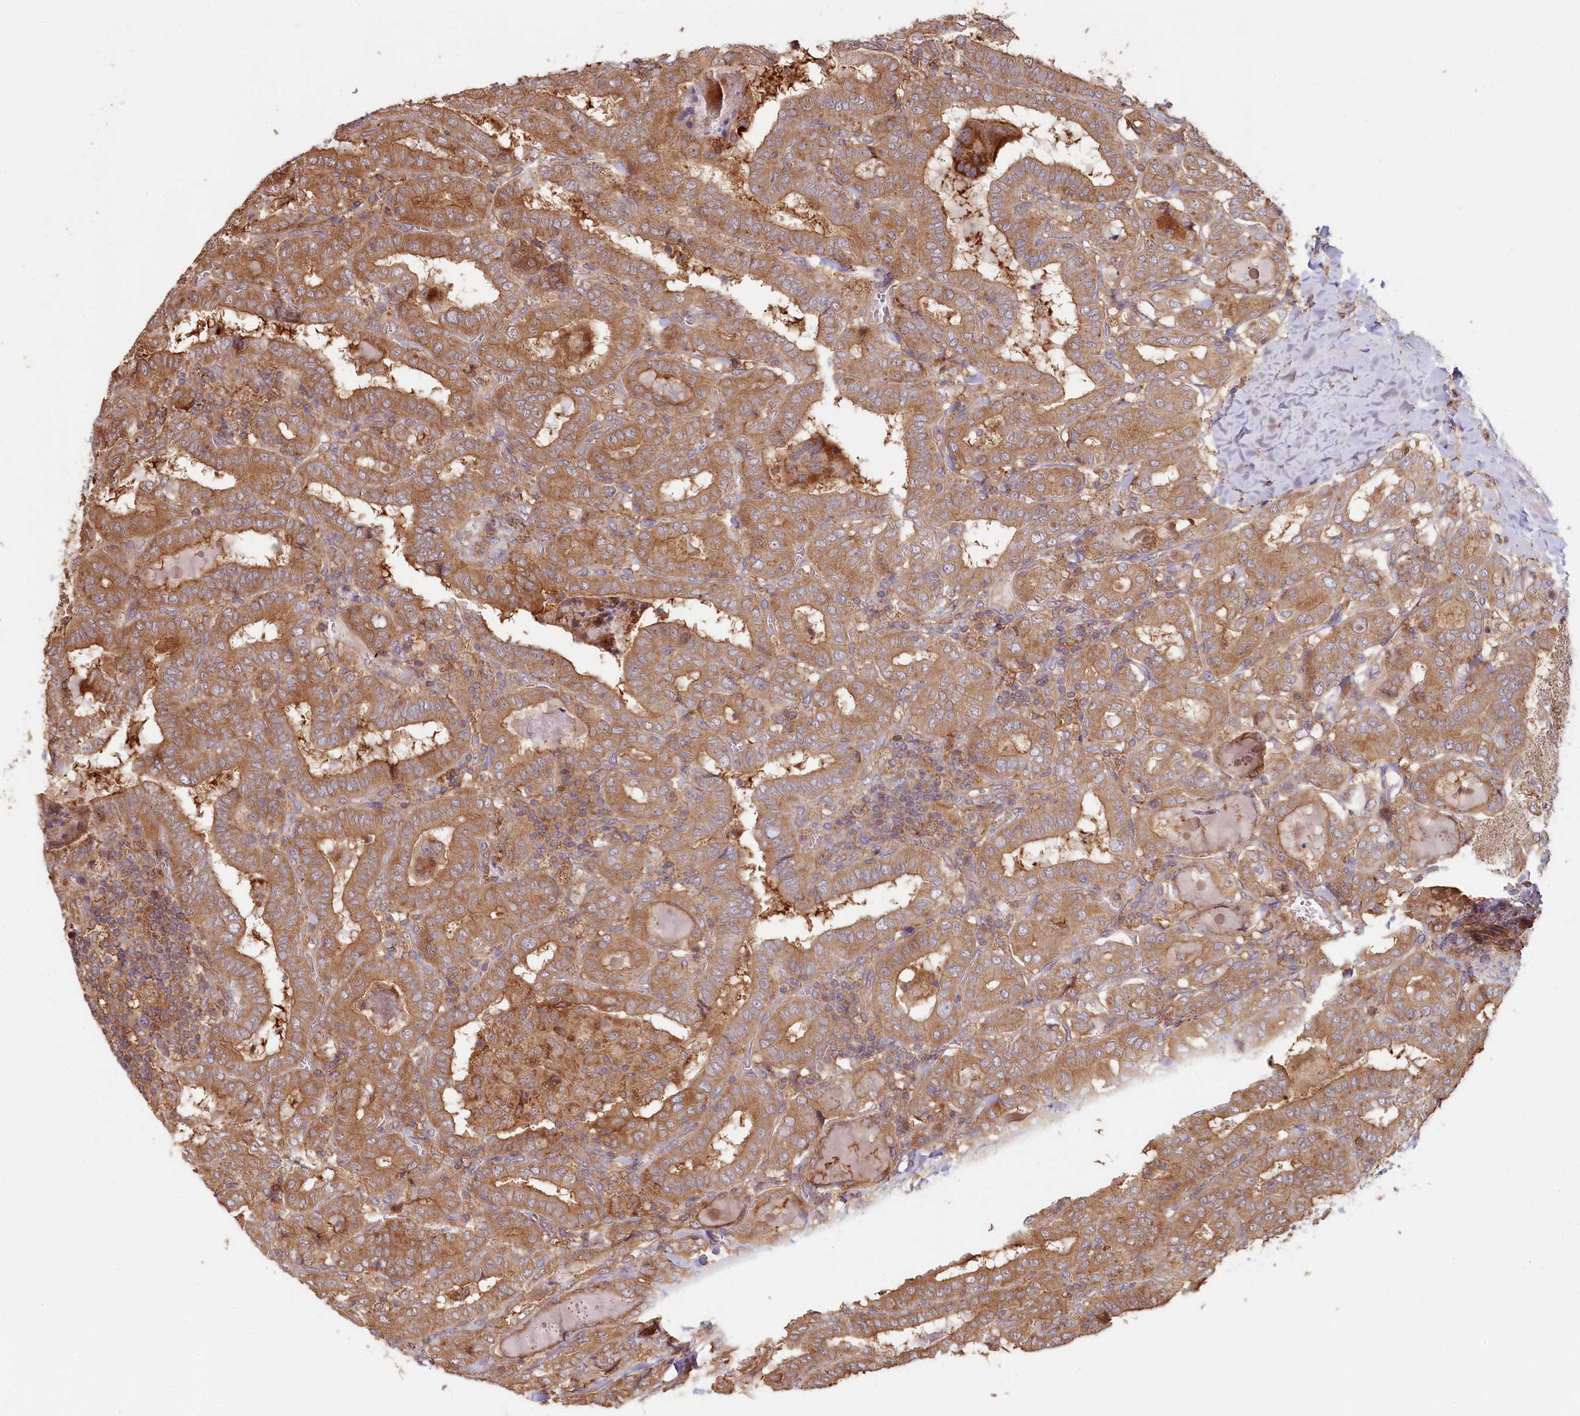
{"staining": {"intensity": "moderate", "quantity": ">75%", "location": "cytoplasmic/membranous"}, "tissue": "thyroid cancer", "cell_type": "Tumor cells", "image_type": "cancer", "snomed": [{"axis": "morphology", "description": "Papillary adenocarcinoma, NOS"}, {"axis": "topography", "description": "Thyroid gland"}], "caption": "Moderate cytoplasmic/membranous expression for a protein is seen in approximately >75% of tumor cells of thyroid cancer (papillary adenocarcinoma) using immunohistochemistry.", "gene": "HAL", "patient": {"sex": "female", "age": 72}}